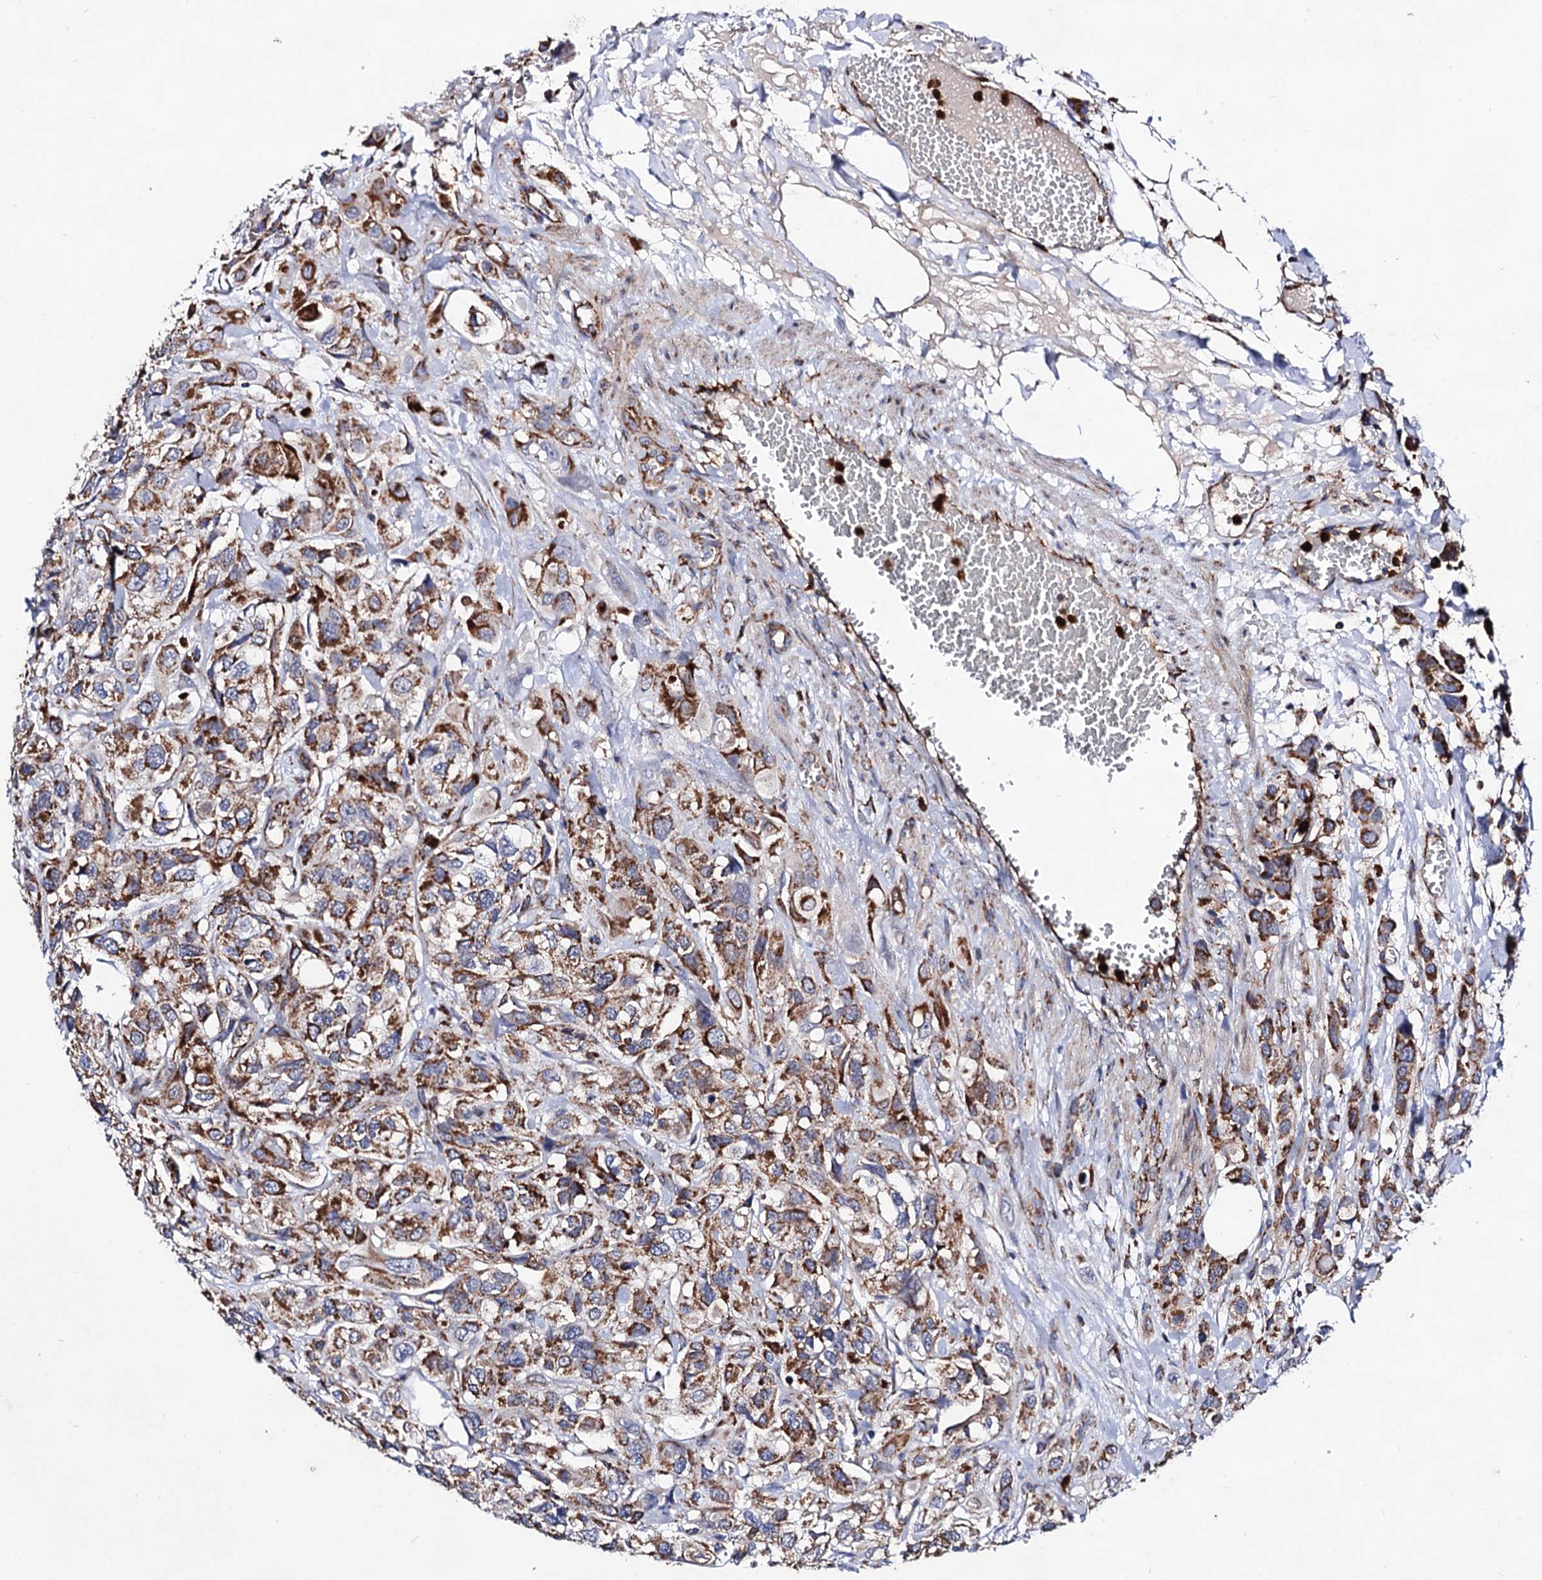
{"staining": {"intensity": "moderate", "quantity": ">75%", "location": "cytoplasmic/membranous"}, "tissue": "urothelial cancer", "cell_type": "Tumor cells", "image_type": "cancer", "snomed": [{"axis": "morphology", "description": "Urothelial carcinoma, High grade"}, {"axis": "topography", "description": "Urinary bladder"}], "caption": "Human high-grade urothelial carcinoma stained with a protein marker exhibits moderate staining in tumor cells.", "gene": "ACAD9", "patient": {"sex": "male", "age": 67}}